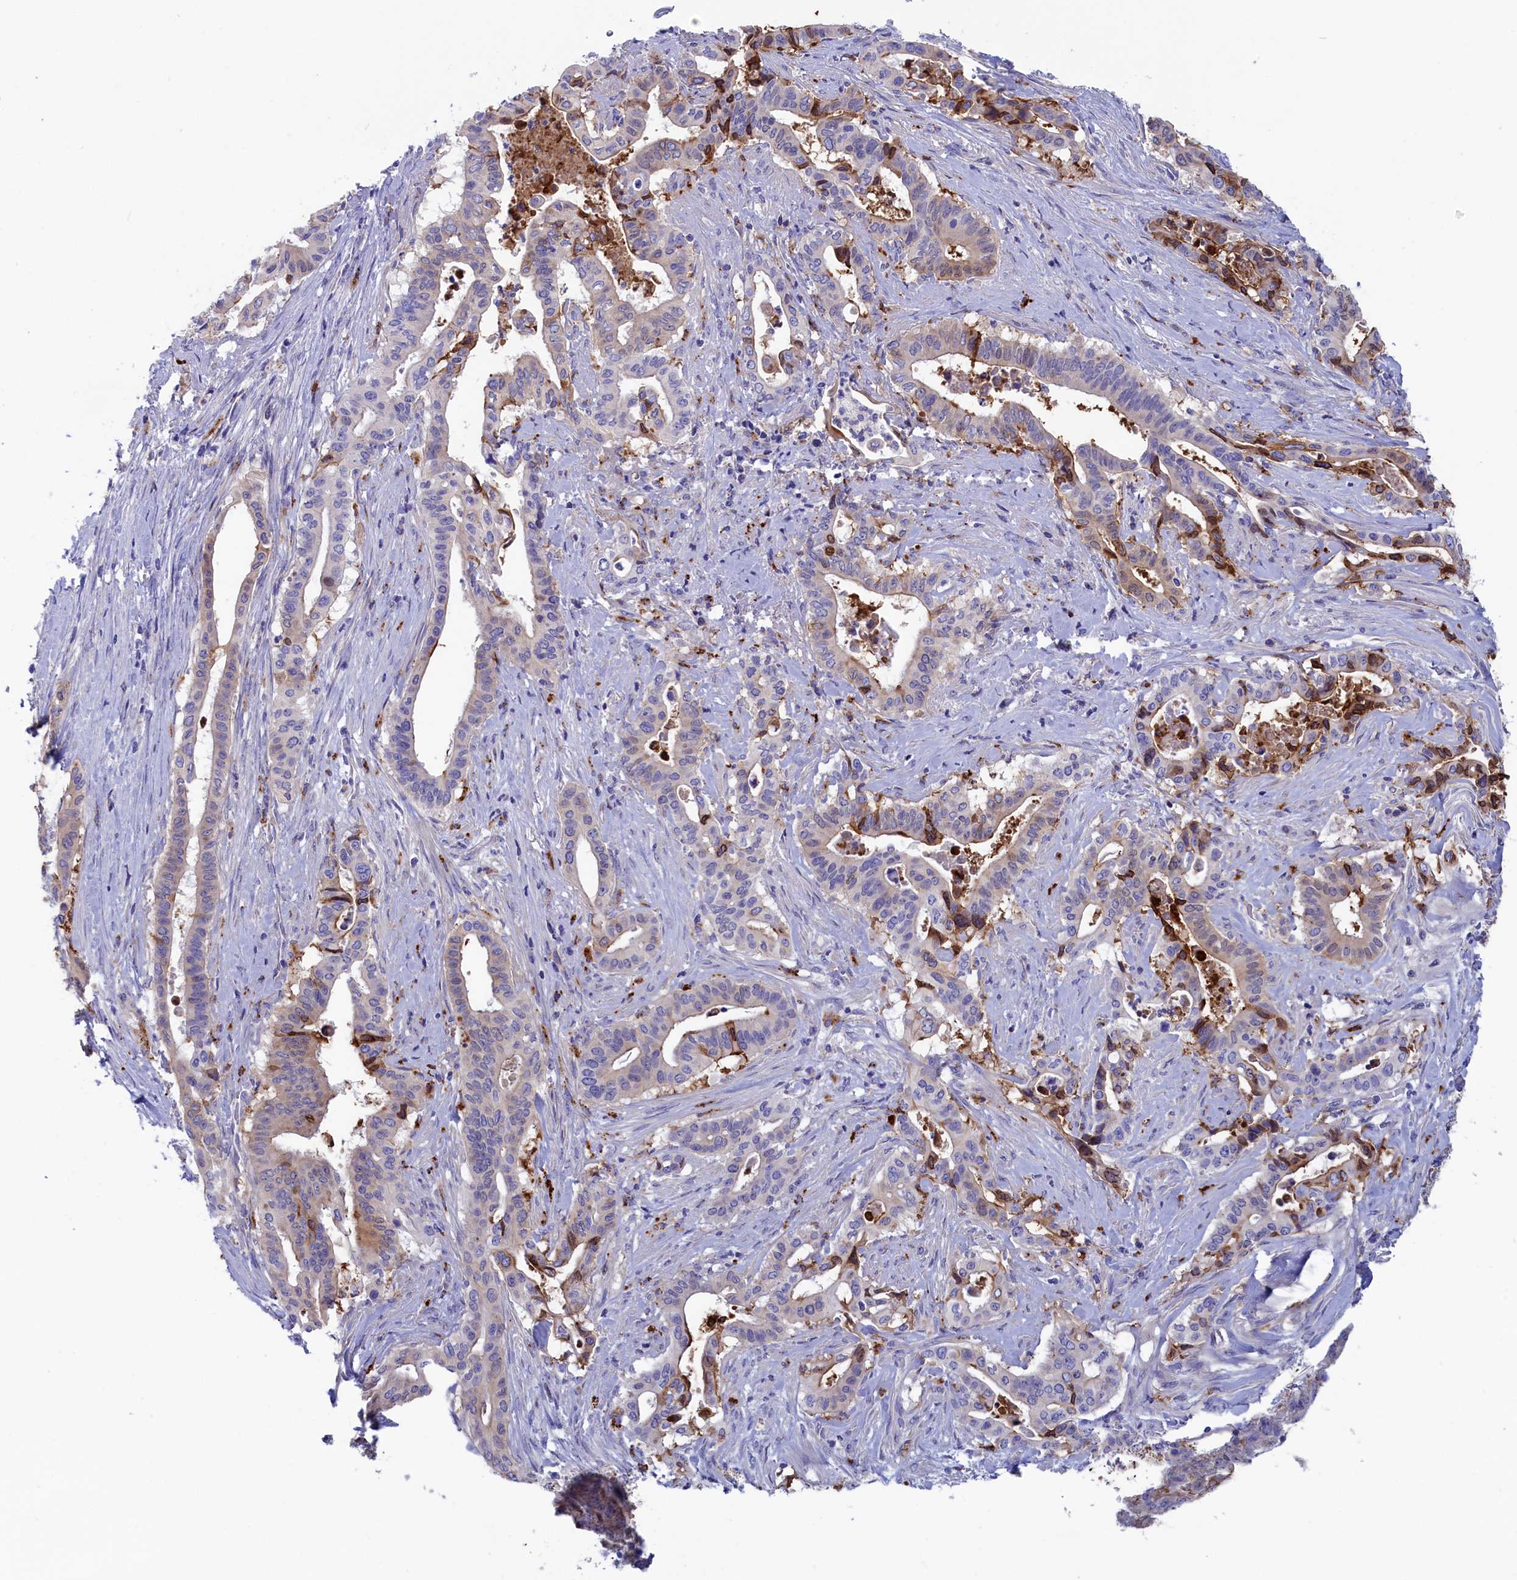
{"staining": {"intensity": "moderate", "quantity": "25%-75%", "location": "cytoplasmic/membranous"}, "tissue": "pancreatic cancer", "cell_type": "Tumor cells", "image_type": "cancer", "snomed": [{"axis": "morphology", "description": "Adenocarcinoma, NOS"}, {"axis": "topography", "description": "Pancreas"}], "caption": "Adenocarcinoma (pancreatic) tissue demonstrates moderate cytoplasmic/membranous expression in about 25%-75% of tumor cells", "gene": "WDR6", "patient": {"sex": "female", "age": 77}}